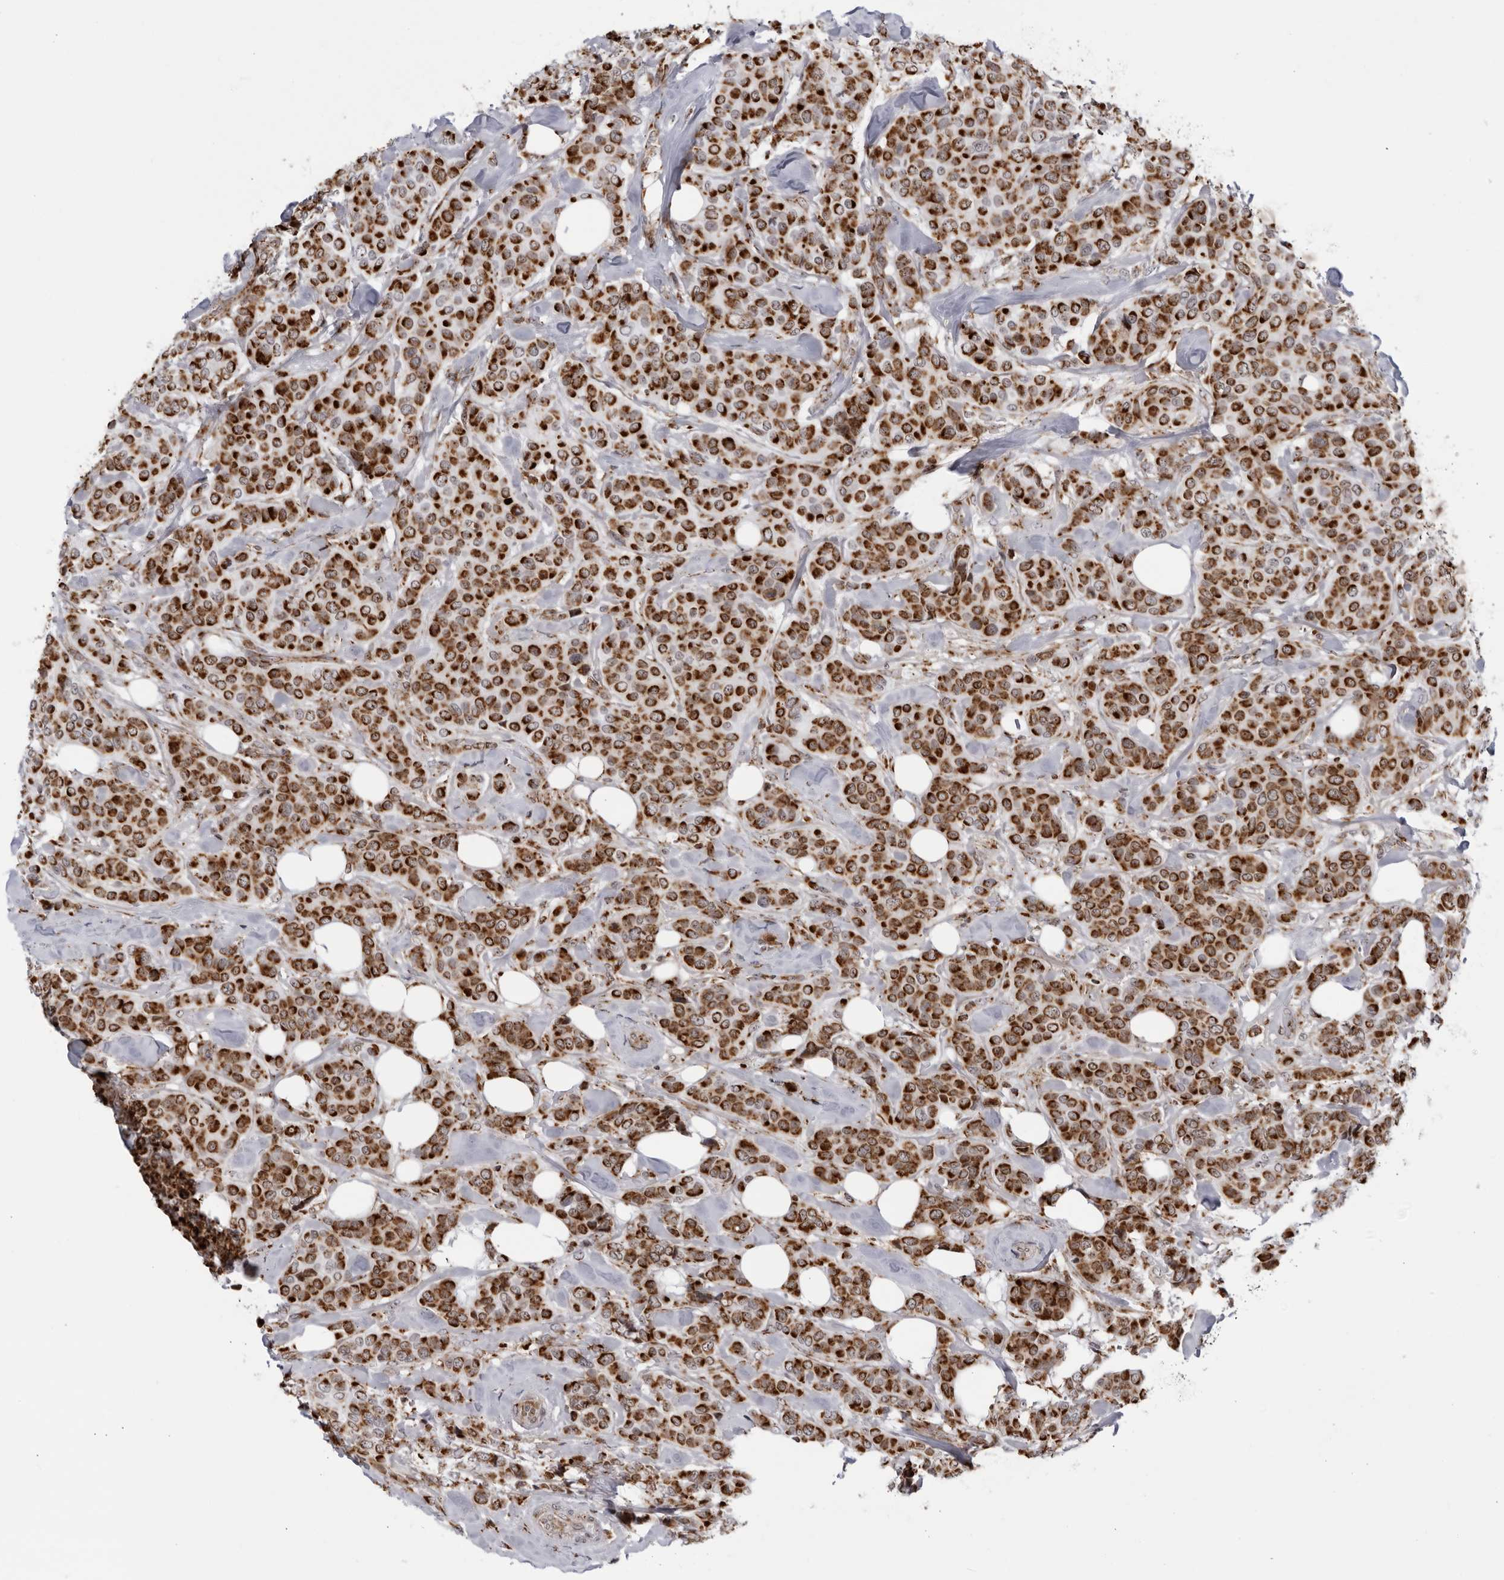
{"staining": {"intensity": "strong", "quantity": ">75%", "location": "cytoplasmic/membranous"}, "tissue": "breast cancer", "cell_type": "Tumor cells", "image_type": "cancer", "snomed": [{"axis": "morphology", "description": "Lobular carcinoma"}, {"axis": "topography", "description": "Breast"}], "caption": "Immunohistochemistry (IHC) of human breast cancer (lobular carcinoma) shows high levels of strong cytoplasmic/membranous positivity in about >75% of tumor cells.", "gene": "RBM34", "patient": {"sex": "female", "age": 51}}